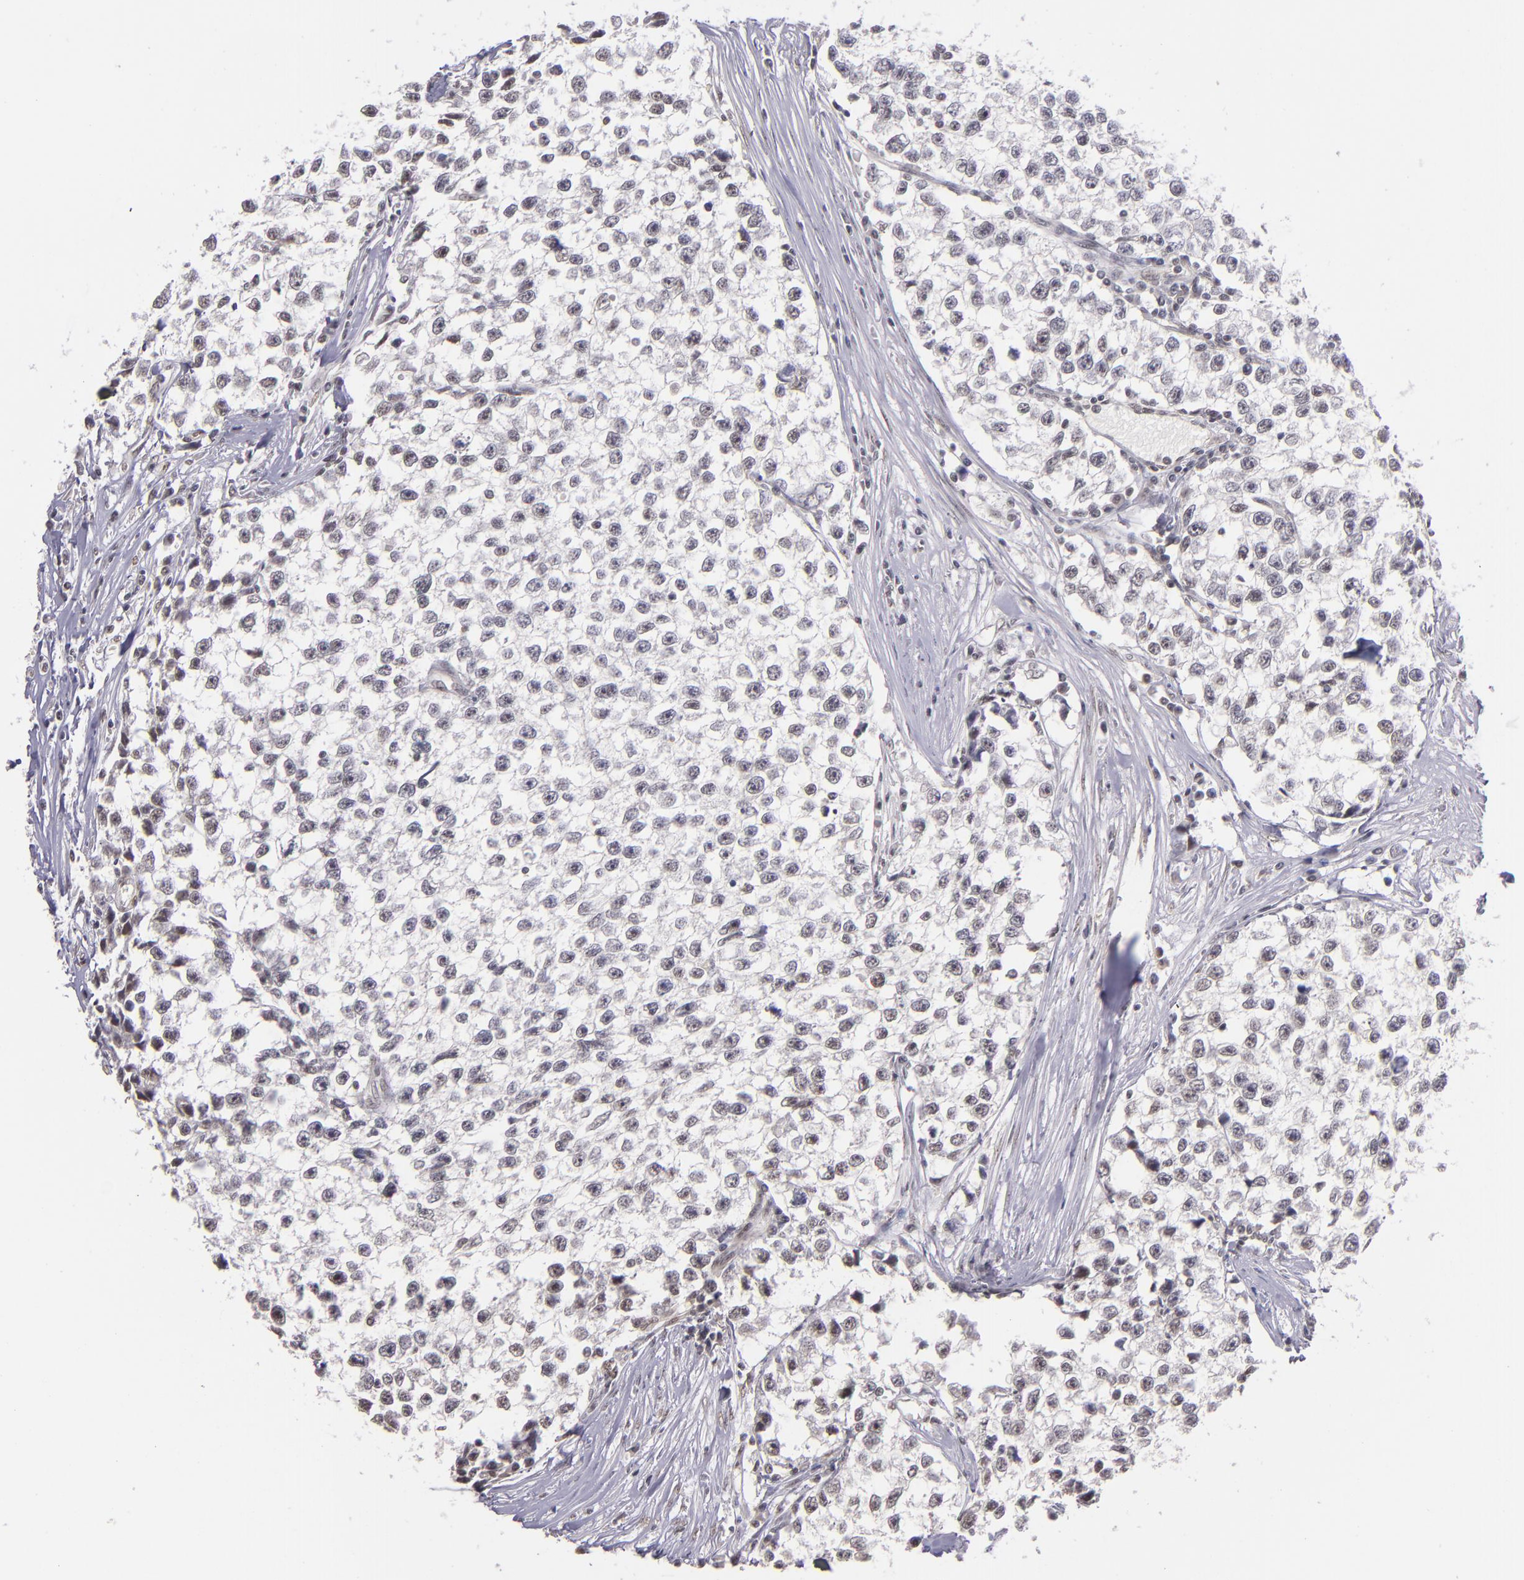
{"staining": {"intensity": "weak", "quantity": "25%-75%", "location": "nuclear"}, "tissue": "testis cancer", "cell_type": "Tumor cells", "image_type": "cancer", "snomed": [{"axis": "morphology", "description": "Seminoma, NOS"}, {"axis": "morphology", "description": "Carcinoma, Embryonal, NOS"}, {"axis": "topography", "description": "Testis"}], "caption": "Weak nuclear protein staining is identified in about 25%-75% of tumor cells in testis embryonal carcinoma.", "gene": "ZNF148", "patient": {"sex": "male", "age": 30}}